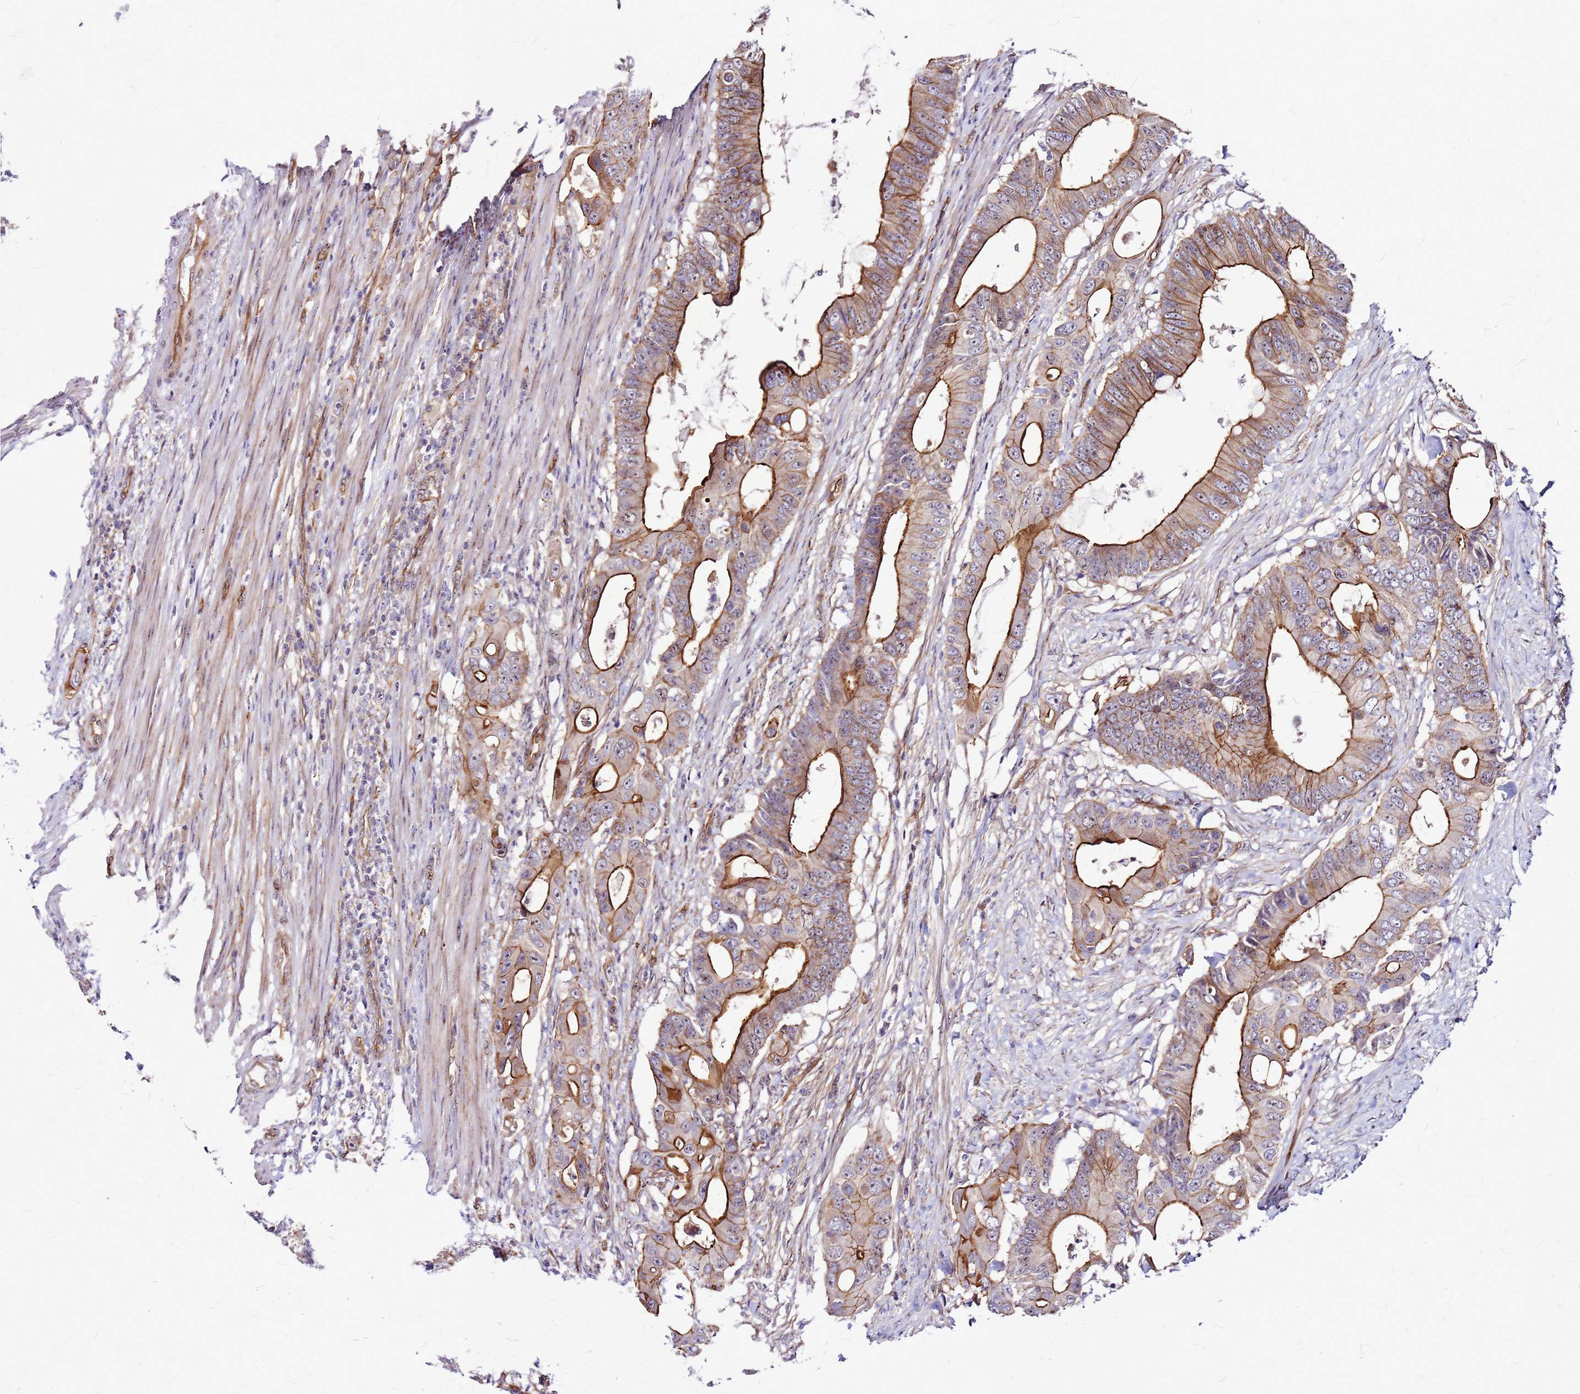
{"staining": {"intensity": "strong", "quantity": ">75%", "location": "cytoplasmic/membranous"}, "tissue": "colorectal cancer", "cell_type": "Tumor cells", "image_type": "cancer", "snomed": [{"axis": "morphology", "description": "Adenocarcinoma, NOS"}, {"axis": "topography", "description": "Colon"}], "caption": "DAB (3,3'-diaminobenzidine) immunohistochemical staining of human colorectal cancer demonstrates strong cytoplasmic/membranous protein positivity in approximately >75% of tumor cells.", "gene": "TOPAZ1", "patient": {"sex": "male", "age": 71}}